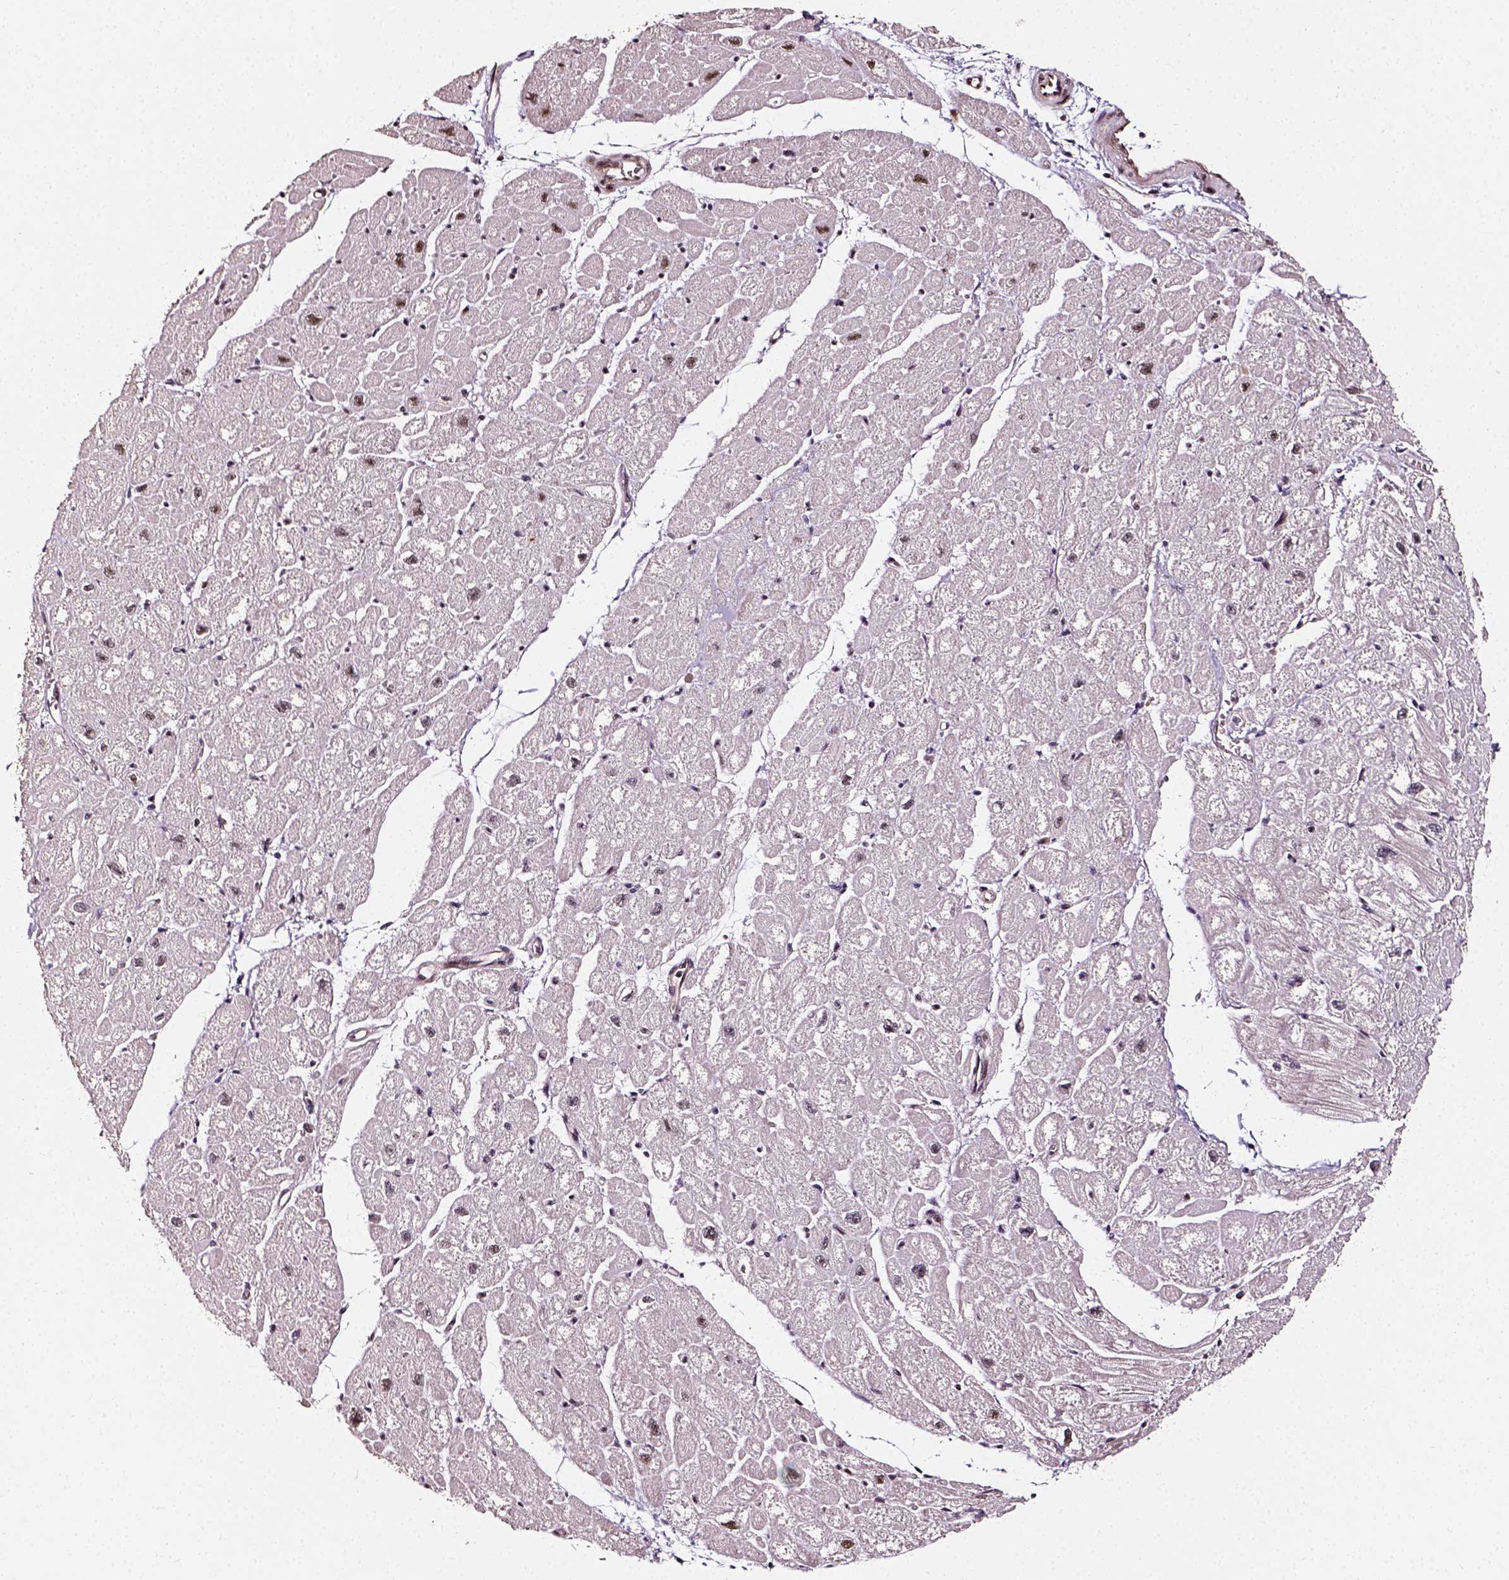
{"staining": {"intensity": "moderate", "quantity": "<25%", "location": "cytoplasmic/membranous,nuclear"}, "tissue": "heart muscle", "cell_type": "Cardiomyocytes", "image_type": "normal", "snomed": [{"axis": "morphology", "description": "Normal tissue, NOS"}, {"axis": "topography", "description": "Heart"}], "caption": "Immunohistochemical staining of benign human heart muscle demonstrates <25% levels of moderate cytoplasmic/membranous,nuclear protein positivity in approximately <25% of cardiomyocytes.", "gene": "NACC1", "patient": {"sex": "male", "age": 61}}